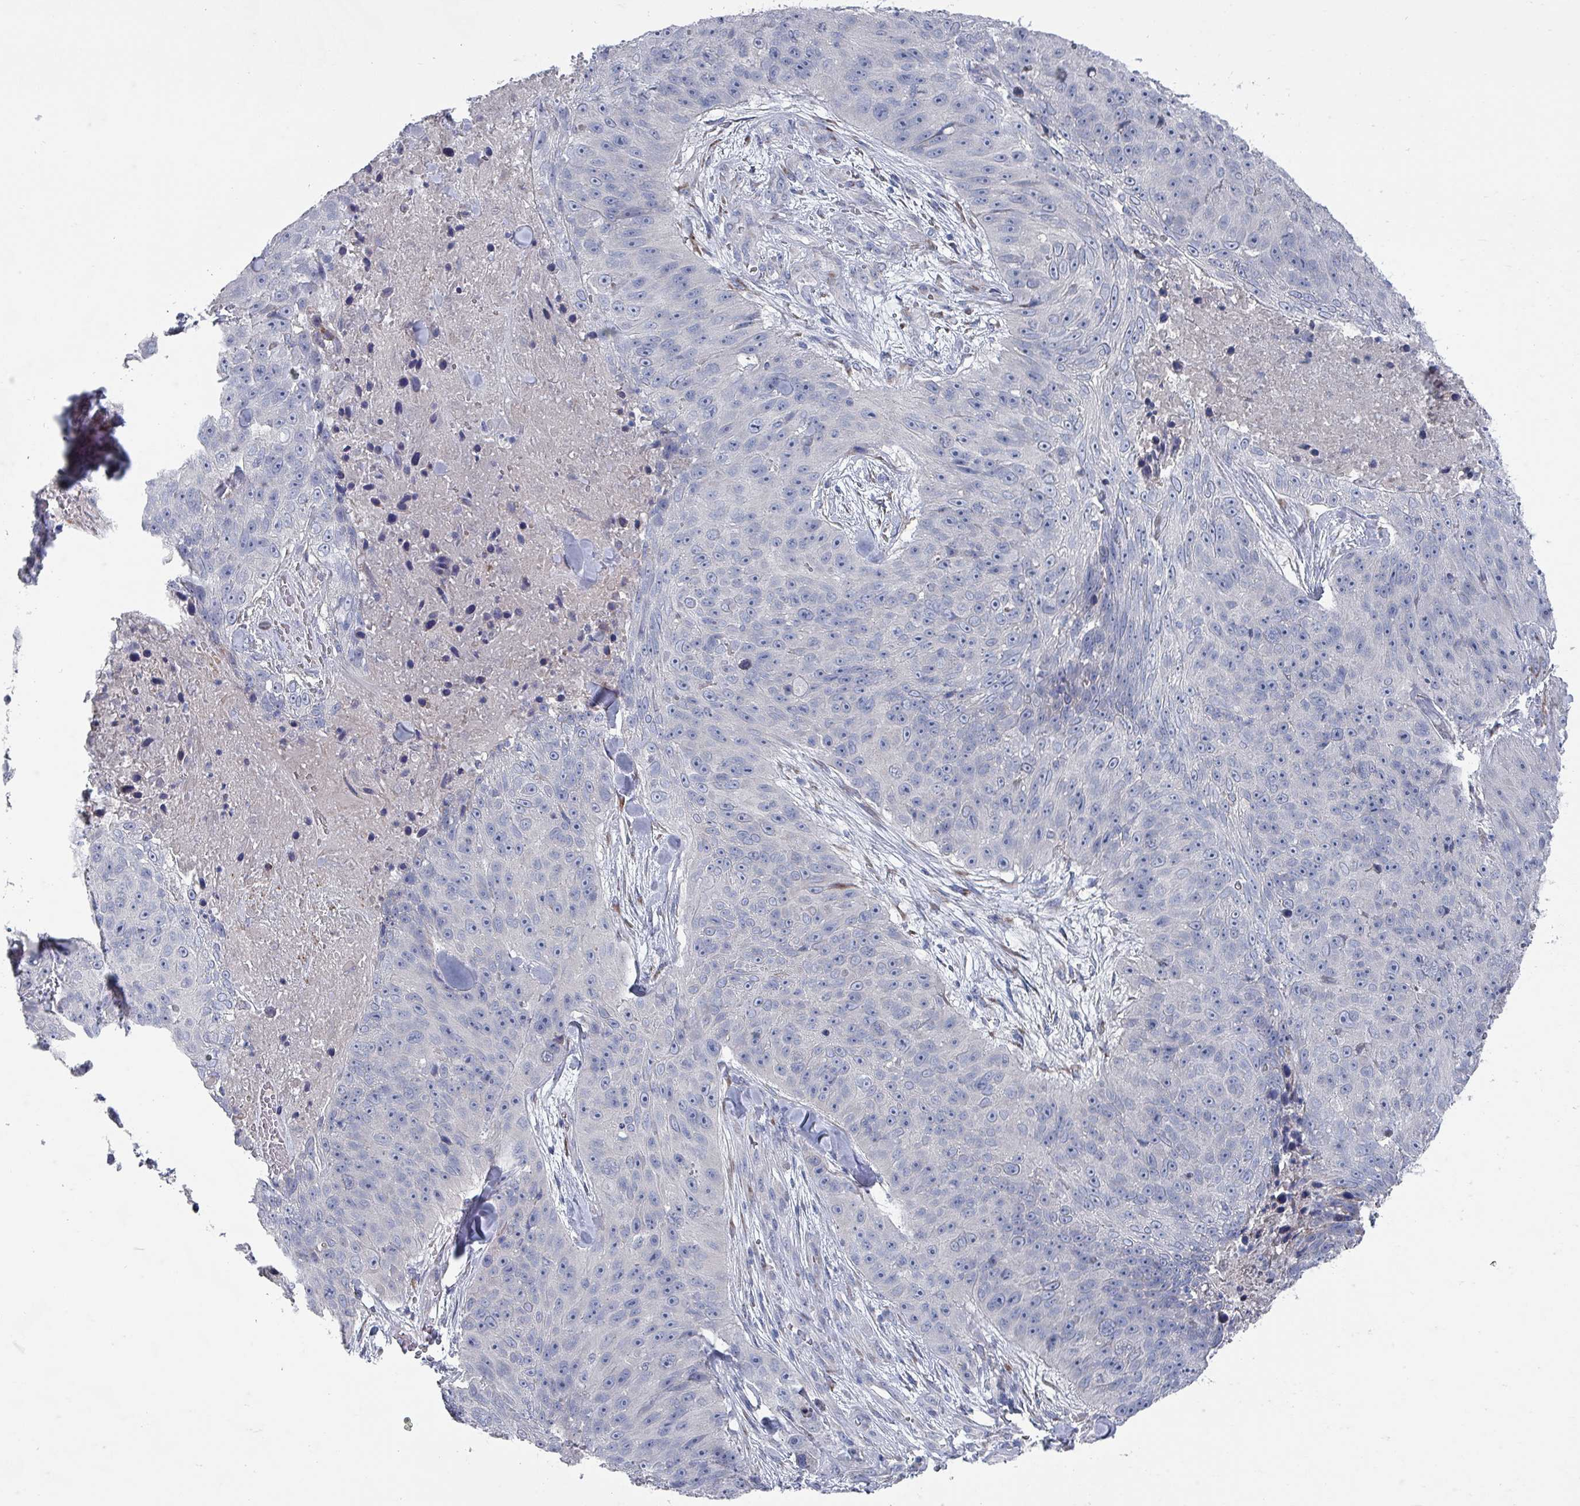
{"staining": {"intensity": "negative", "quantity": "none", "location": "none"}, "tissue": "skin cancer", "cell_type": "Tumor cells", "image_type": "cancer", "snomed": [{"axis": "morphology", "description": "Squamous cell carcinoma, NOS"}, {"axis": "topography", "description": "Skin"}], "caption": "This micrograph is of squamous cell carcinoma (skin) stained with immunohistochemistry to label a protein in brown with the nuclei are counter-stained blue. There is no positivity in tumor cells.", "gene": "DRD5", "patient": {"sex": "female", "age": 87}}